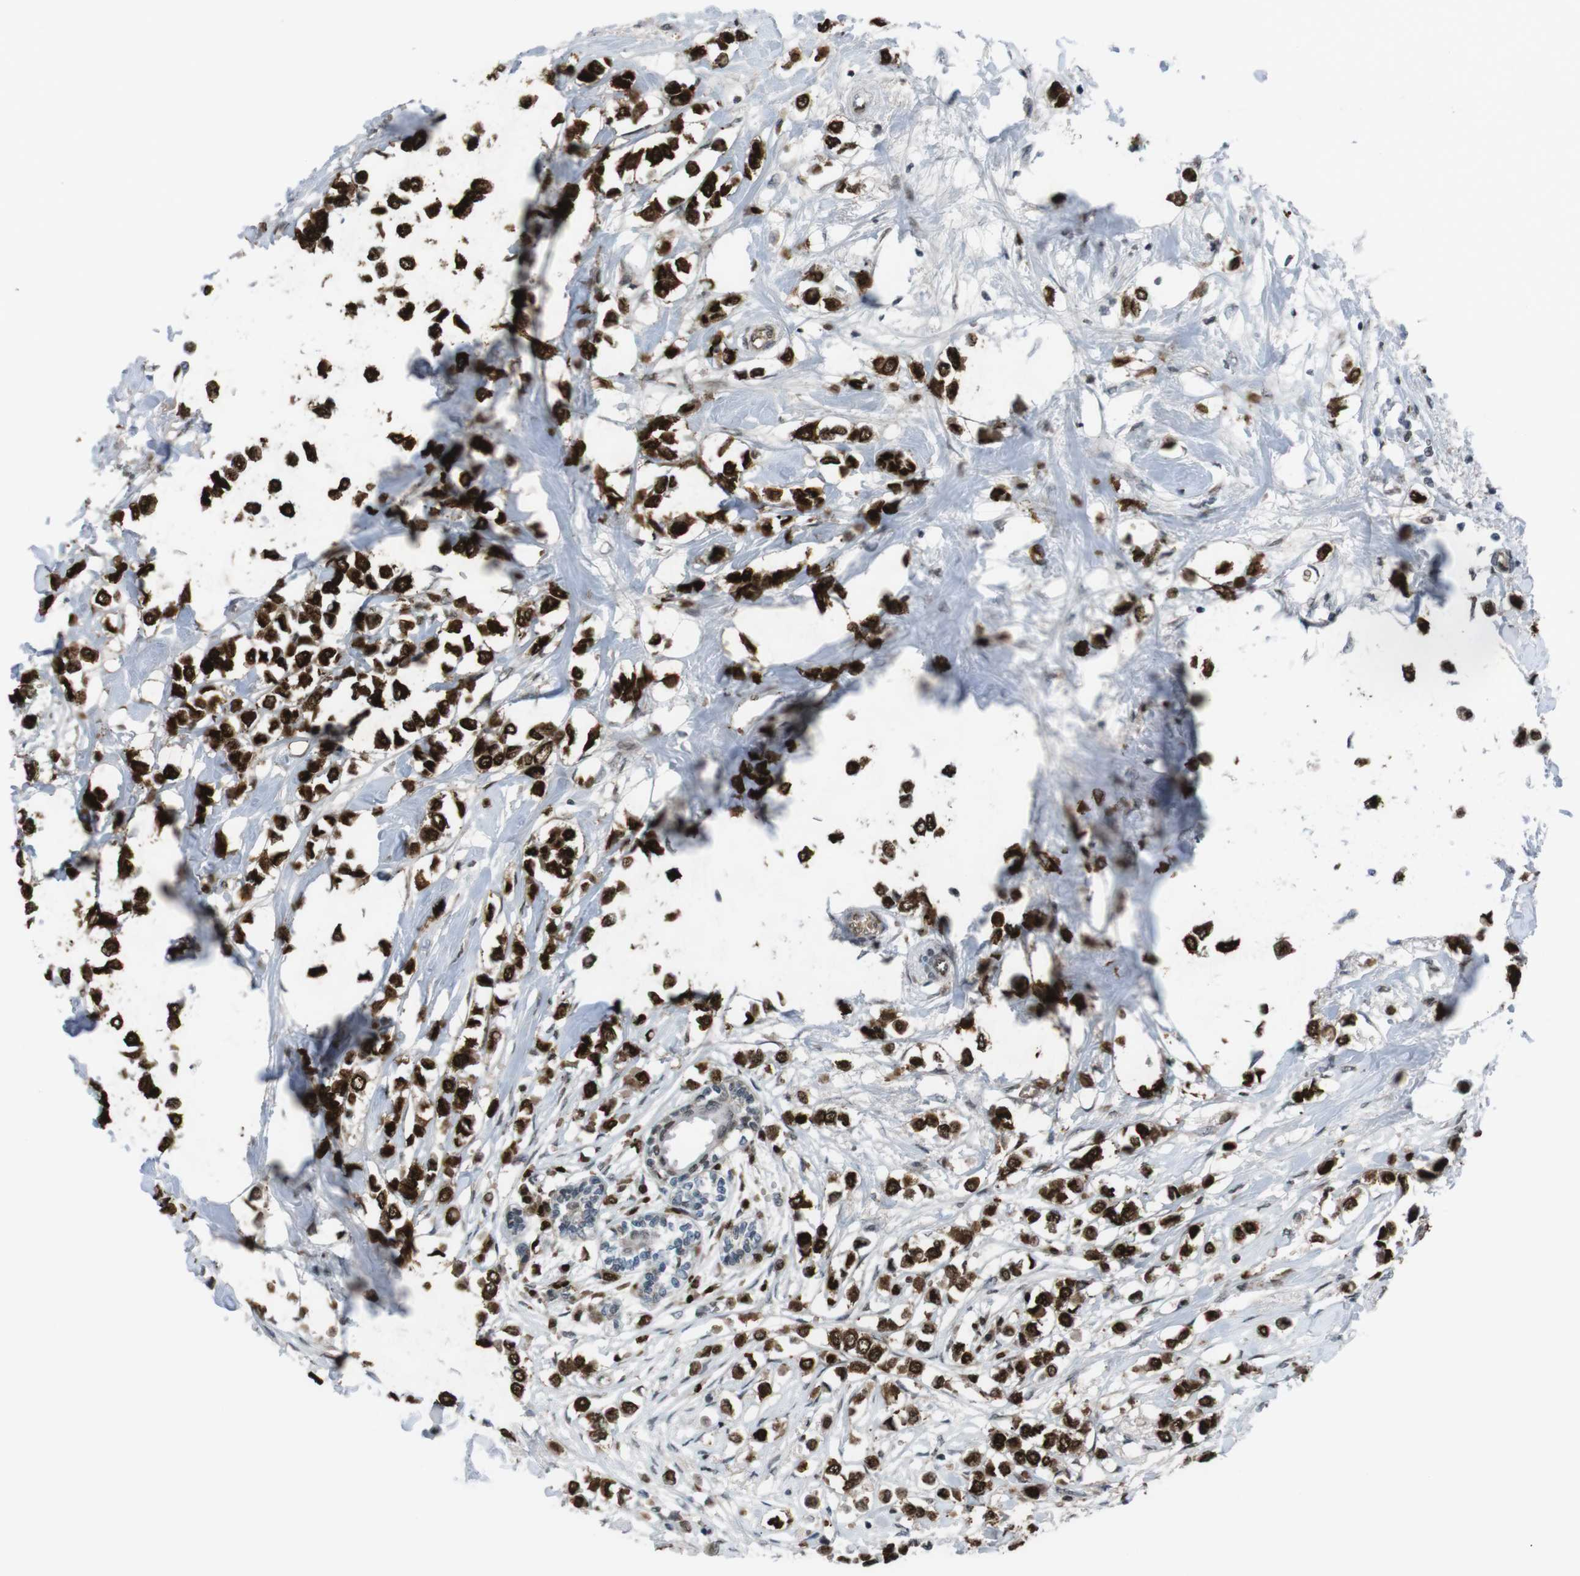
{"staining": {"intensity": "strong", "quantity": ">75%", "location": "nuclear"}, "tissue": "breast cancer", "cell_type": "Tumor cells", "image_type": "cancer", "snomed": [{"axis": "morphology", "description": "Lobular carcinoma"}, {"axis": "topography", "description": "Breast"}], "caption": "Brown immunohistochemical staining in breast lobular carcinoma demonstrates strong nuclear positivity in about >75% of tumor cells.", "gene": "SUB1", "patient": {"sex": "female", "age": 51}}